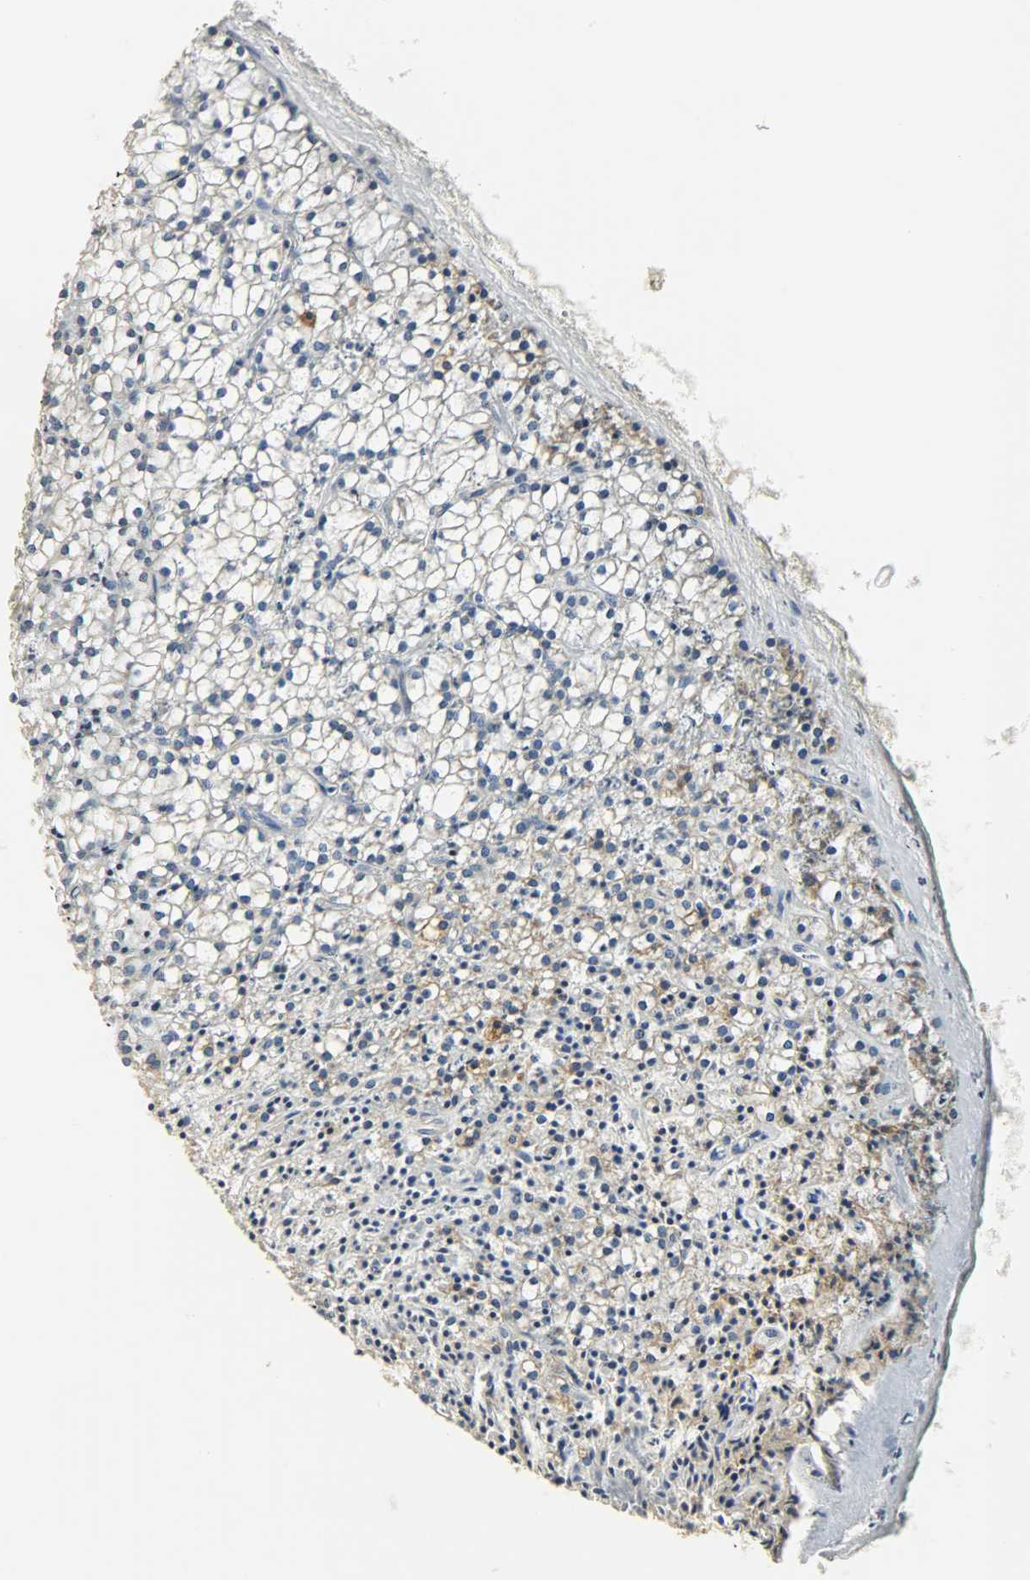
{"staining": {"intensity": "moderate", "quantity": ">75%", "location": "cytoplasmic/membranous"}, "tissue": "parathyroid gland", "cell_type": "Glandular cells", "image_type": "normal", "snomed": [{"axis": "morphology", "description": "Normal tissue, NOS"}, {"axis": "topography", "description": "Parathyroid gland"}], "caption": "This is an image of immunohistochemistry (IHC) staining of benign parathyroid gland, which shows moderate positivity in the cytoplasmic/membranous of glandular cells.", "gene": "NNT", "patient": {"sex": "female", "age": 63}}